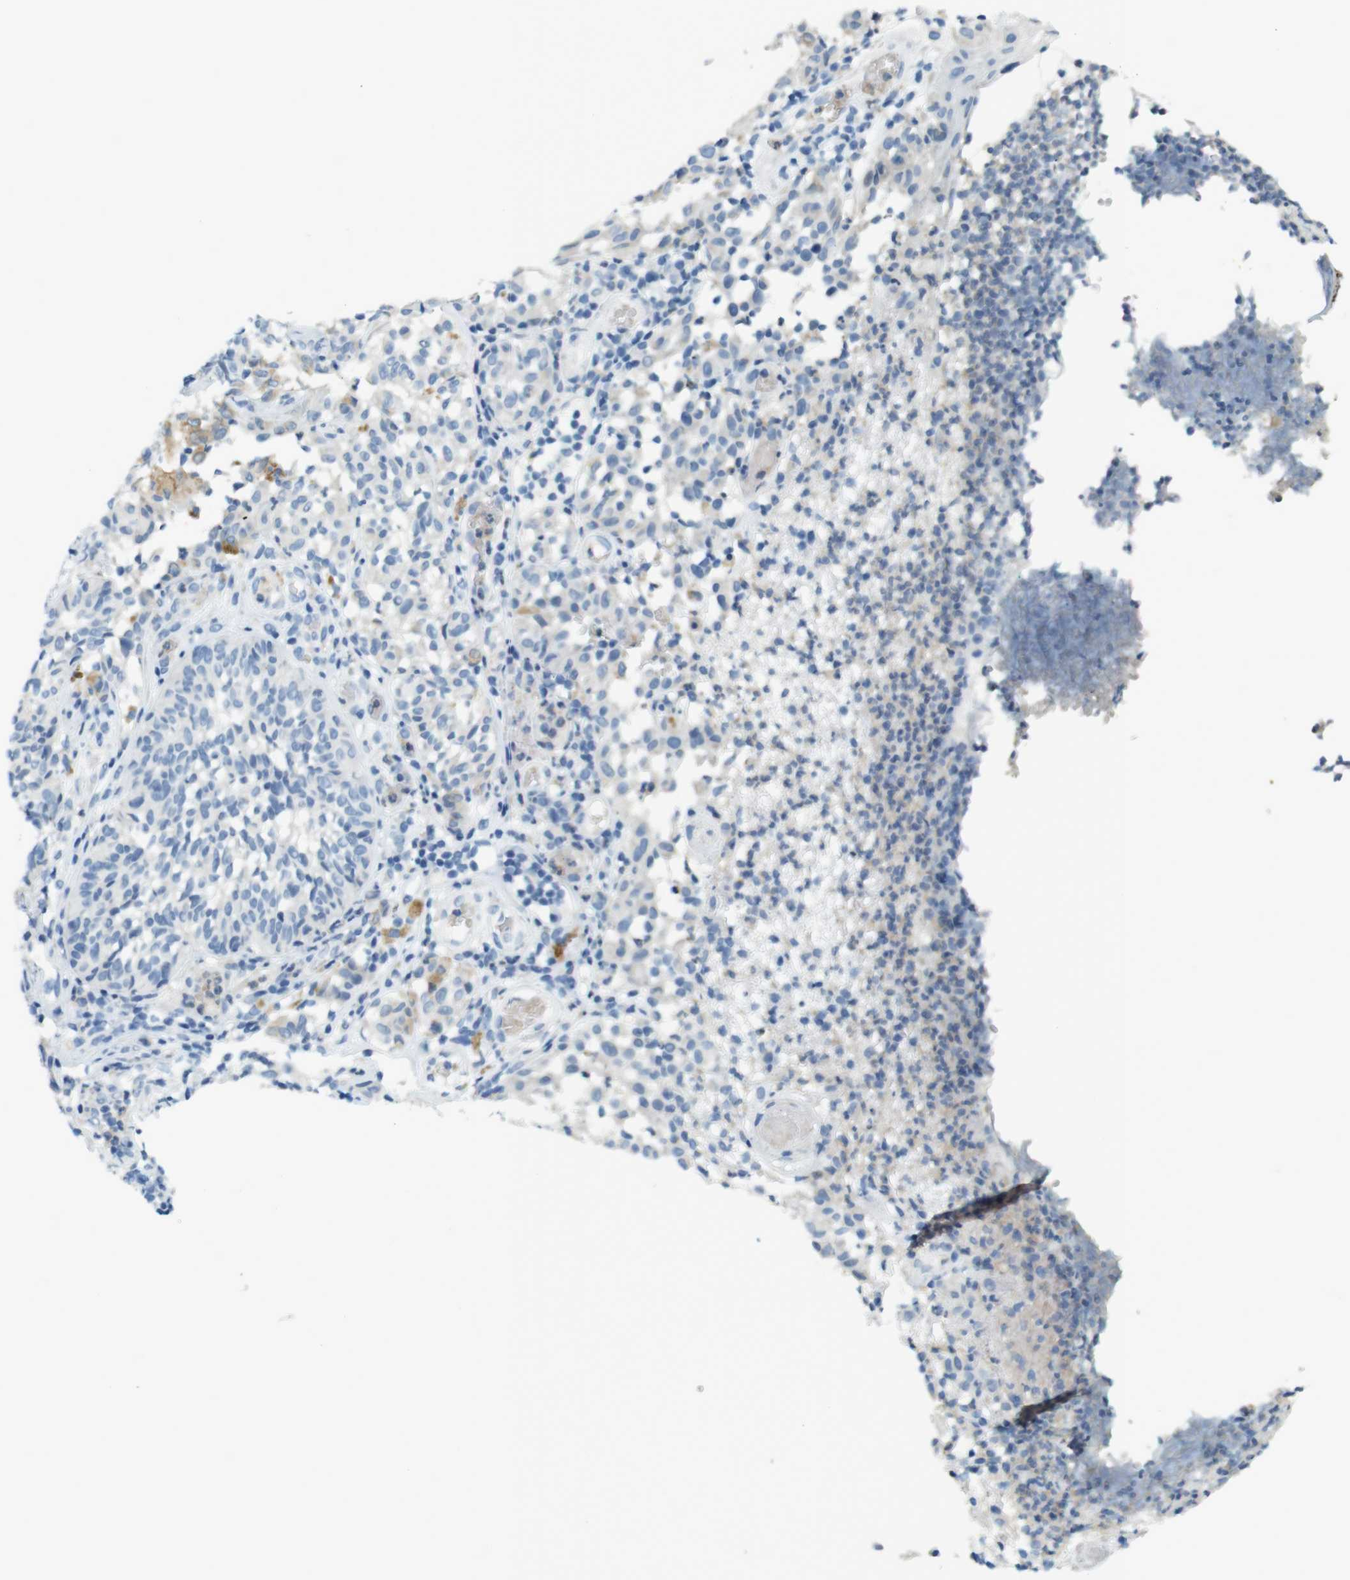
{"staining": {"intensity": "negative", "quantity": "none", "location": "none"}, "tissue": "melanoma", "cell_type": "Tumor cells", "image_type": "cancer", "snomed": [{"axis": "morphology", "description": "Malignant melanoma, NOS"}, {"axis": "topography", "description": "Skin"}], "caption": "Human melanoma stained for a protein using immunohistochemistry displays no staining in tumor cells.", "gene": "LRRK2", "patient": {"sex": "female", "age": 46}}